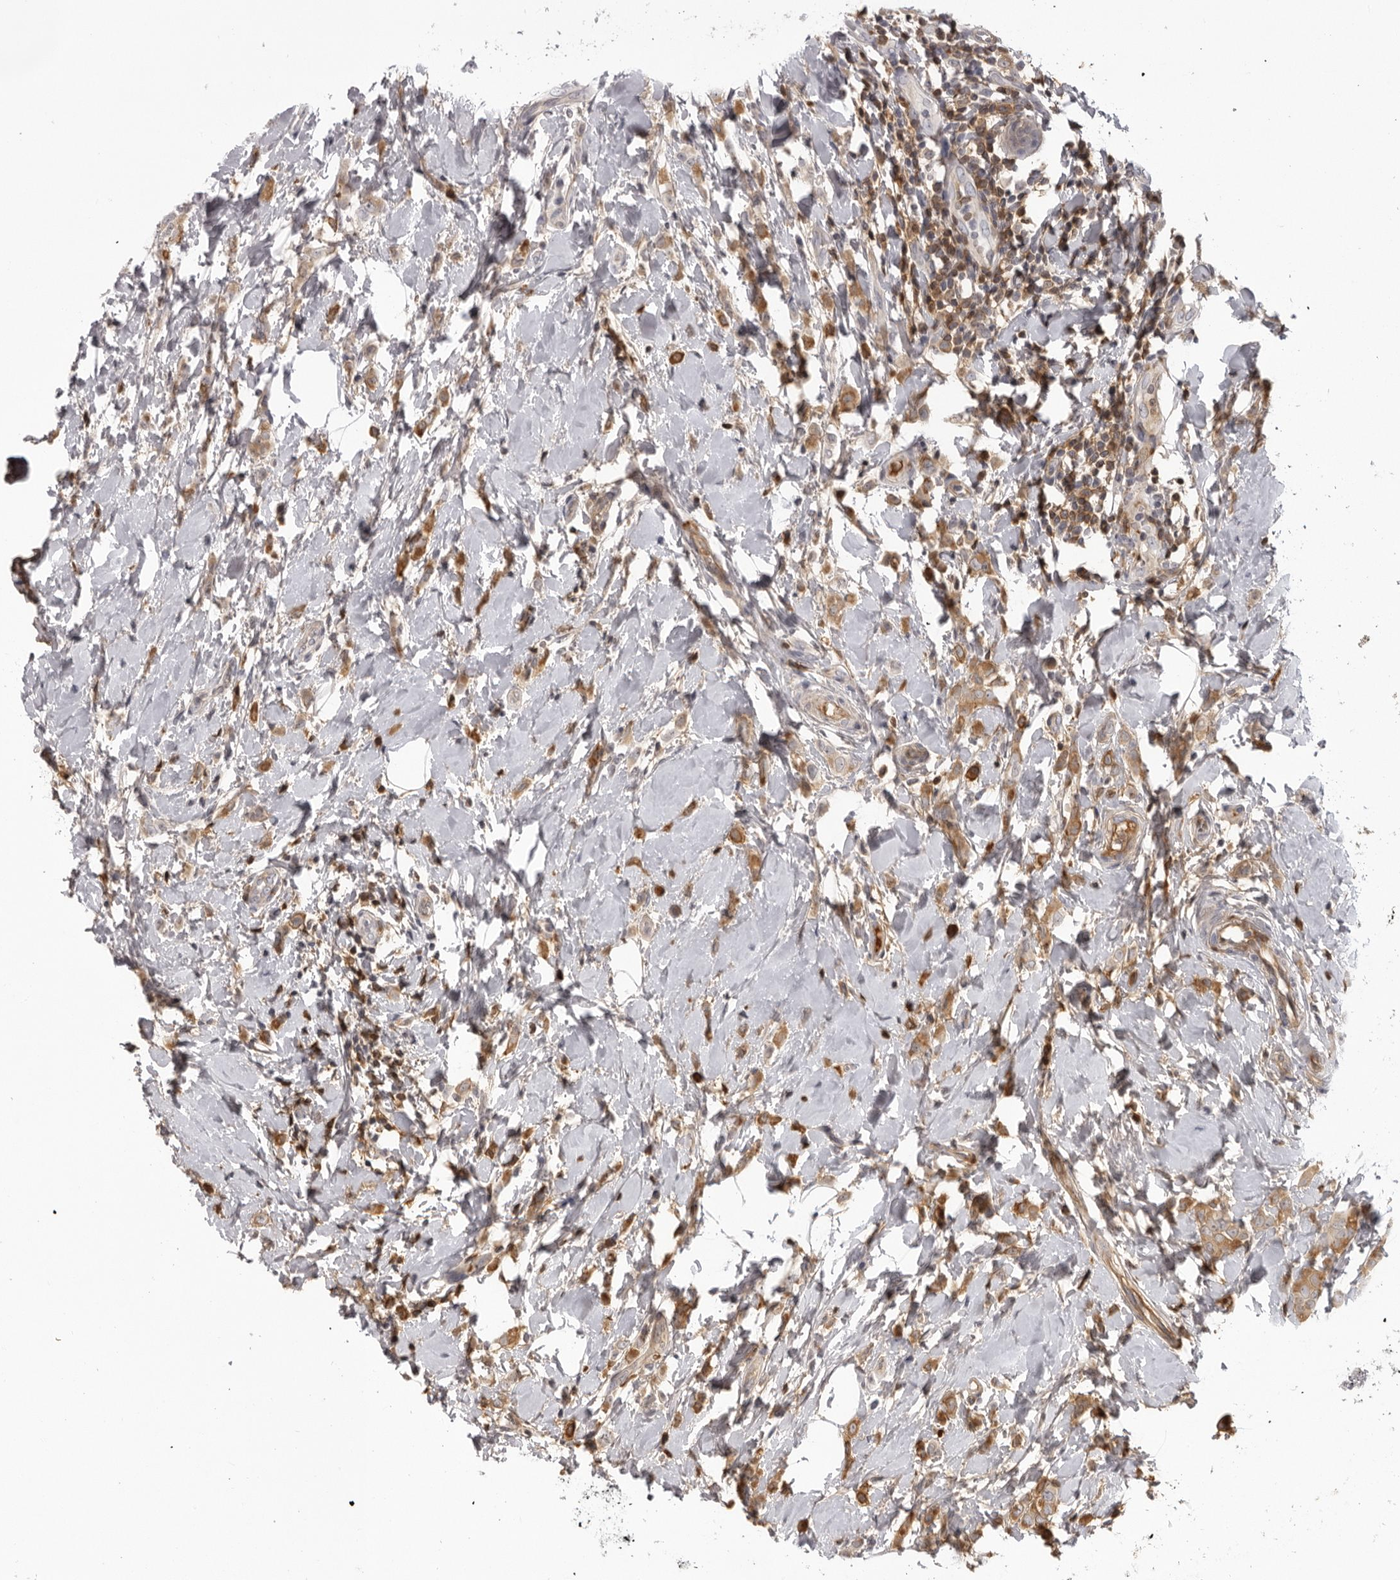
{"staining": {"intensity": "moderate", "quantity": ">75%", "location": "cytoplasmic/membranous"}, "tissue": "breast cancer", "cell_type": "Tumor cells", "image_type": "cancer", "snomed": [{"axis": "morphology", "description": "Lobular carcinoma"}, {"axis": "topography", "description": "Breast"}], "caption": "Breast lobular carcinoma stained with a brown dye exhibits moderate cytoplasmic/membranous positive expression in about >75% of tumor cells.", "gene": "PLEKHF2", "patient": {"sex": "female", "age": 47}}